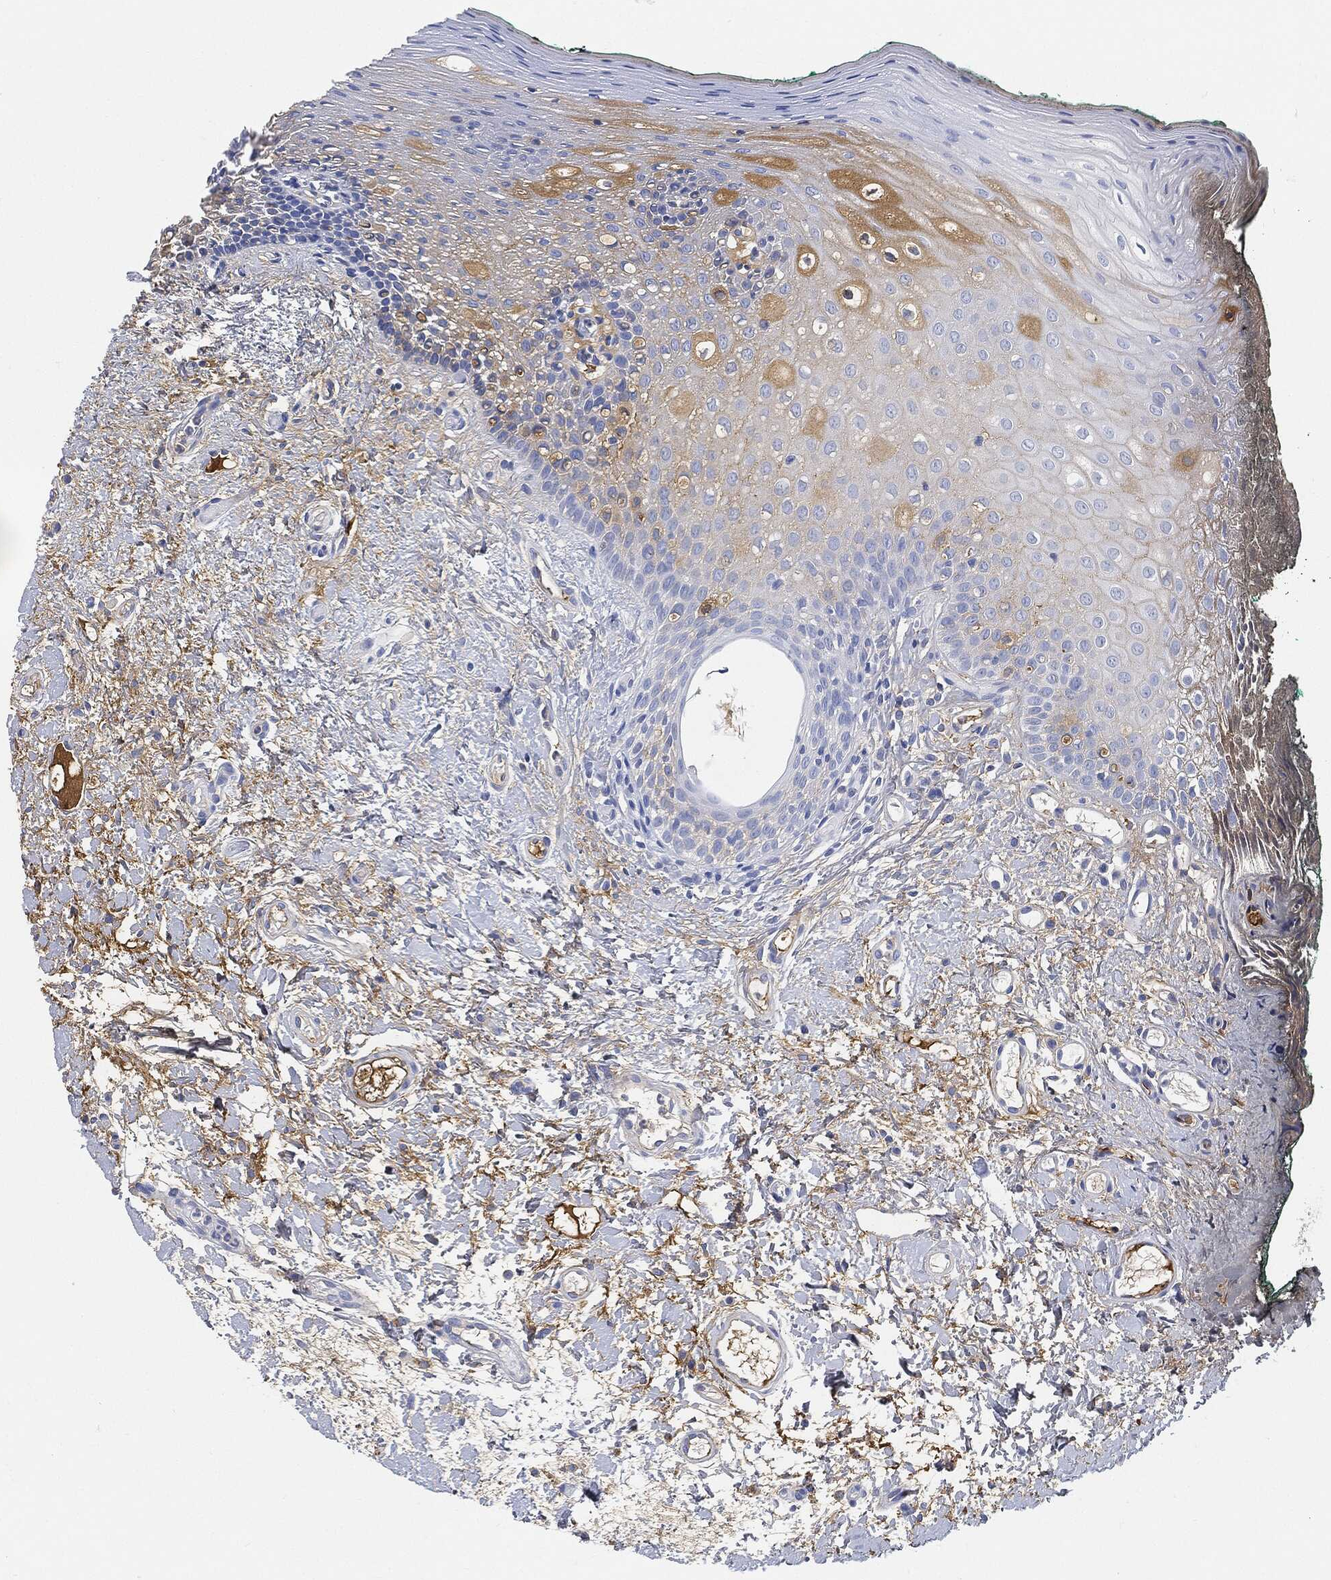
{"staining": {"intensity": "moderate", "quantity": "<25%", "location": "cytoplasmic/membranous"}, "tissue": "oral mucosa", "cell_type": "Squamous epithelial cells", "image_type": "normal", "snomed": [{"axis": "morphology", "description": "Normal tissue, NOS"}, {"axis": "topography", "description": "Oral tissue"}], "caption": "Benign oral mucosa reveals moderate cytoplasmic/membranous expression in approximately <25% of squamous epithelial cells, visualized by immunohistochemistry. (Stains: DAB in brown, nuclei in blue, Microscopy: brightfield microscopy at high magnification).", "gene": "IGLV6", "patient": {"sex": "female", "age": 83}}